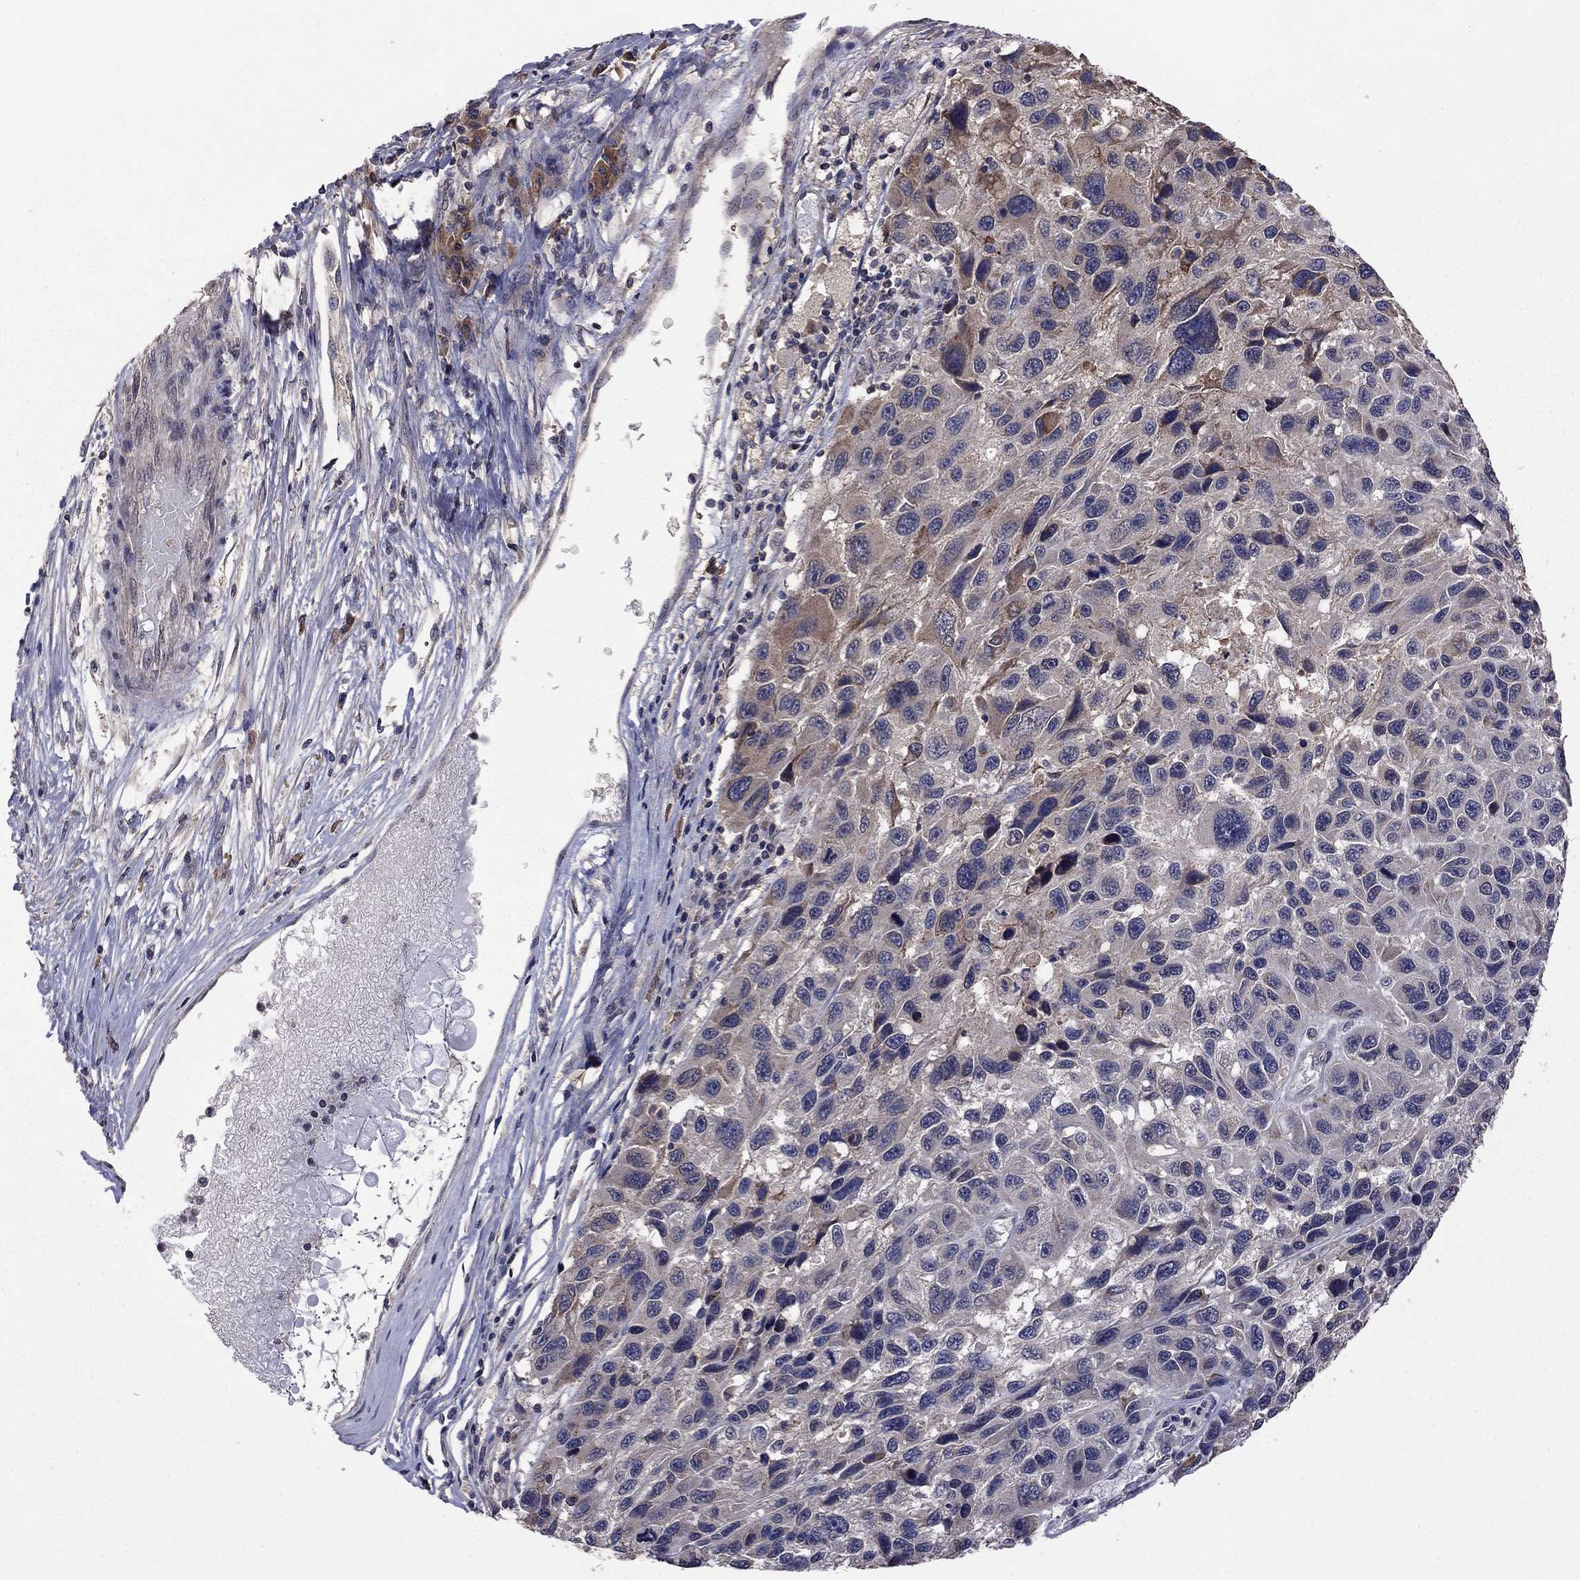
{"staining": {"intensity": "moderate", "quantity": "<25%", "location": "cytoplasmic/membranous"}, "tissue": "melanoma", "cell_type": "Tumor cells", "image_type": "cancer", "snomed": [{"axis": "morphology", "description": "Malignant melanoma, NOS"}, {"axis": "topography", "description": "Skin"}], "caption": "This is a histology image of immunohistochemistry (IHC) staining of malignant melanoma, which shows moderate expression in the cytoplasmic/membranous of tumor cells.", "gene": "TSNARE1", "patient": {"sex": "male", "age": 53}}